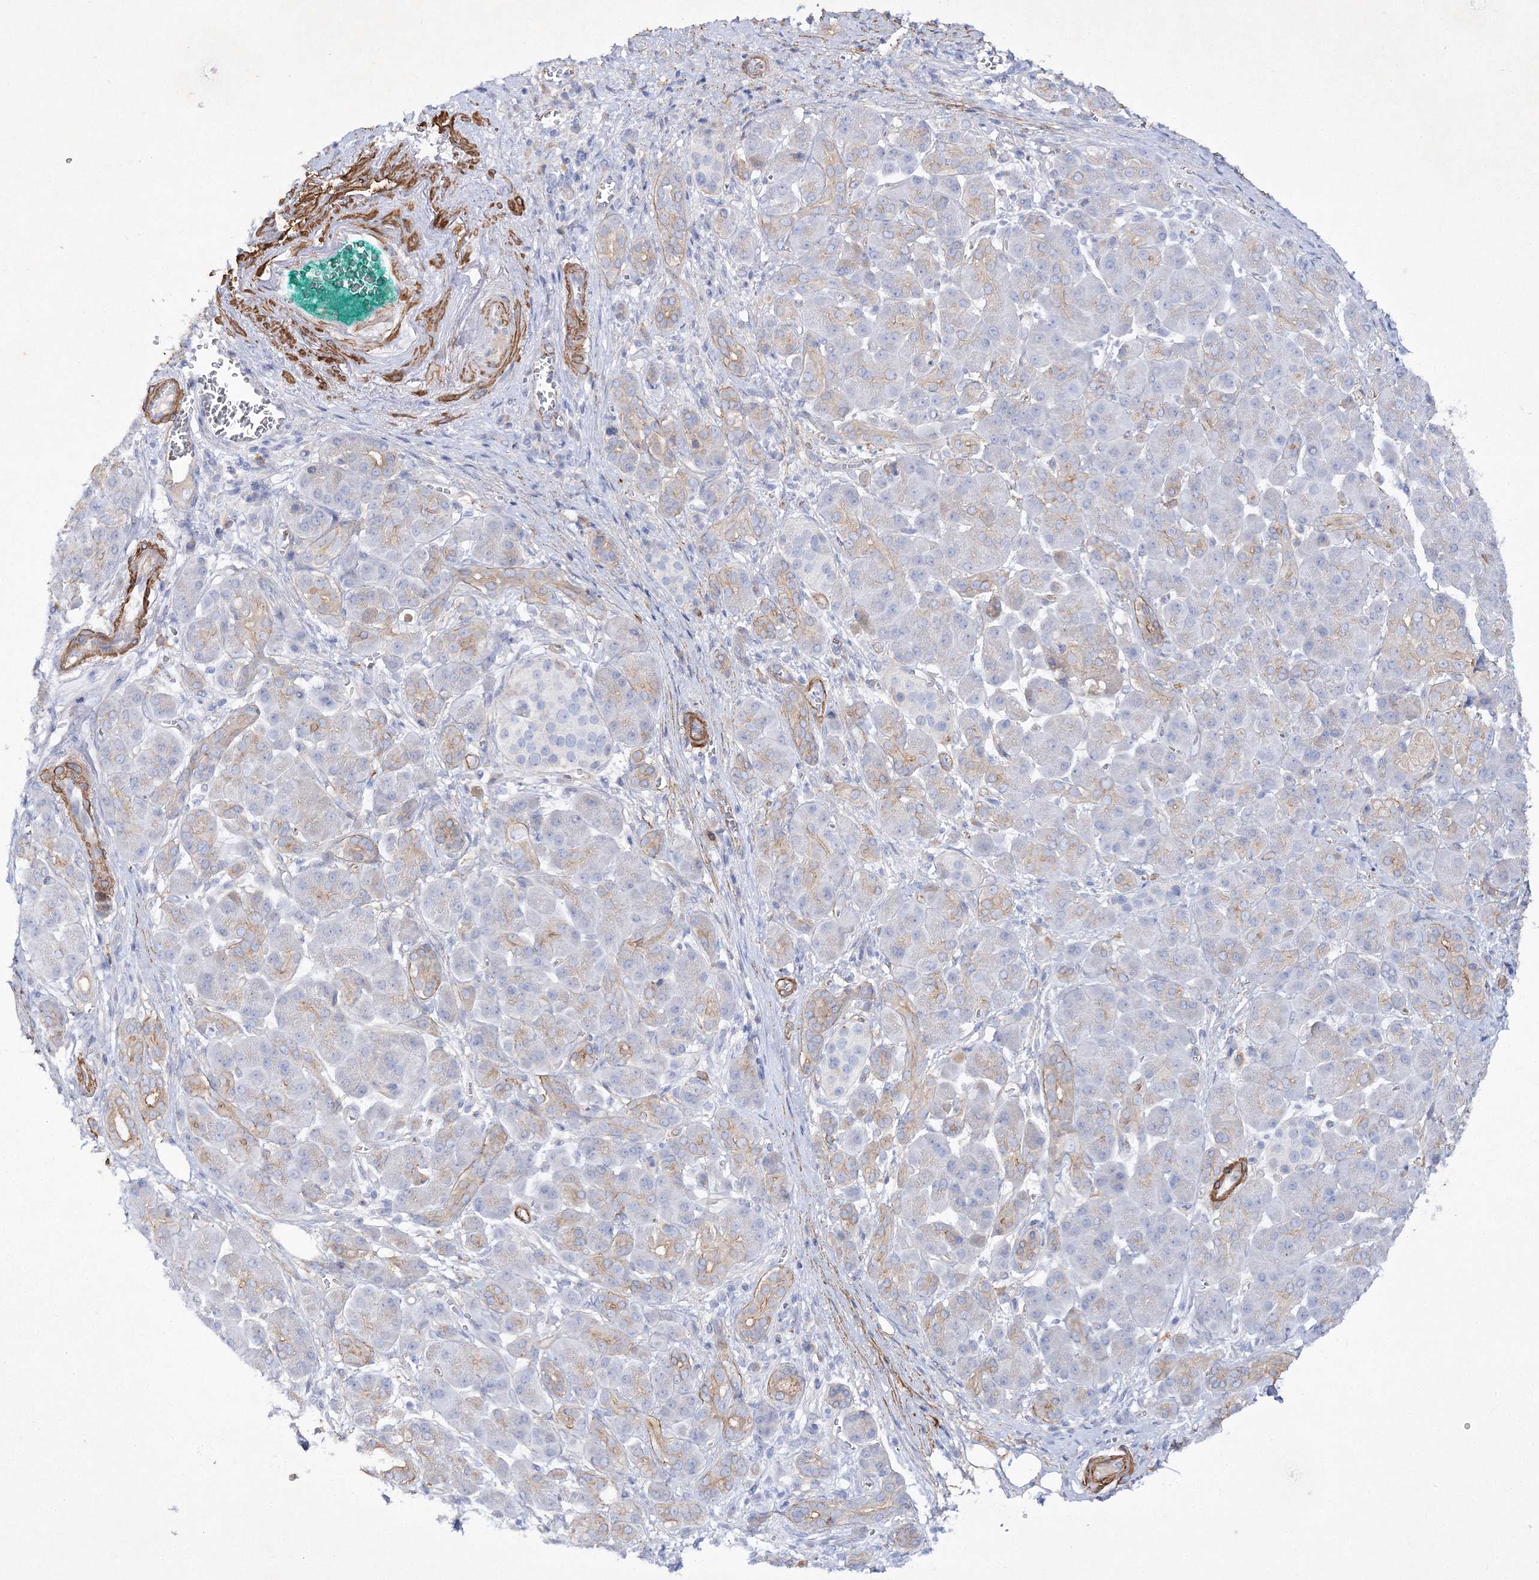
{"staining": {"intensity": "weak", "quantity": "<25%", "location": "cytoplasmic/membranous"}, "tissue": "pancreatic cancer", "cell_type": "Tumor cells", "image_type": "cancer", "snomed": [{"axis": "morphology", "description": "Adenocarcinoma, NOS"}, {"axis": "topography", "description": "Pancreas"}], "caption": "High magnification brightfield microscopy of pancreatic cancer stained with DAB (brown) and counterstained with hematoxylin (blue): tumor cells show no significant staining.", "gene": "RTN2", "patient": {"sex": "male", "age": 78}}